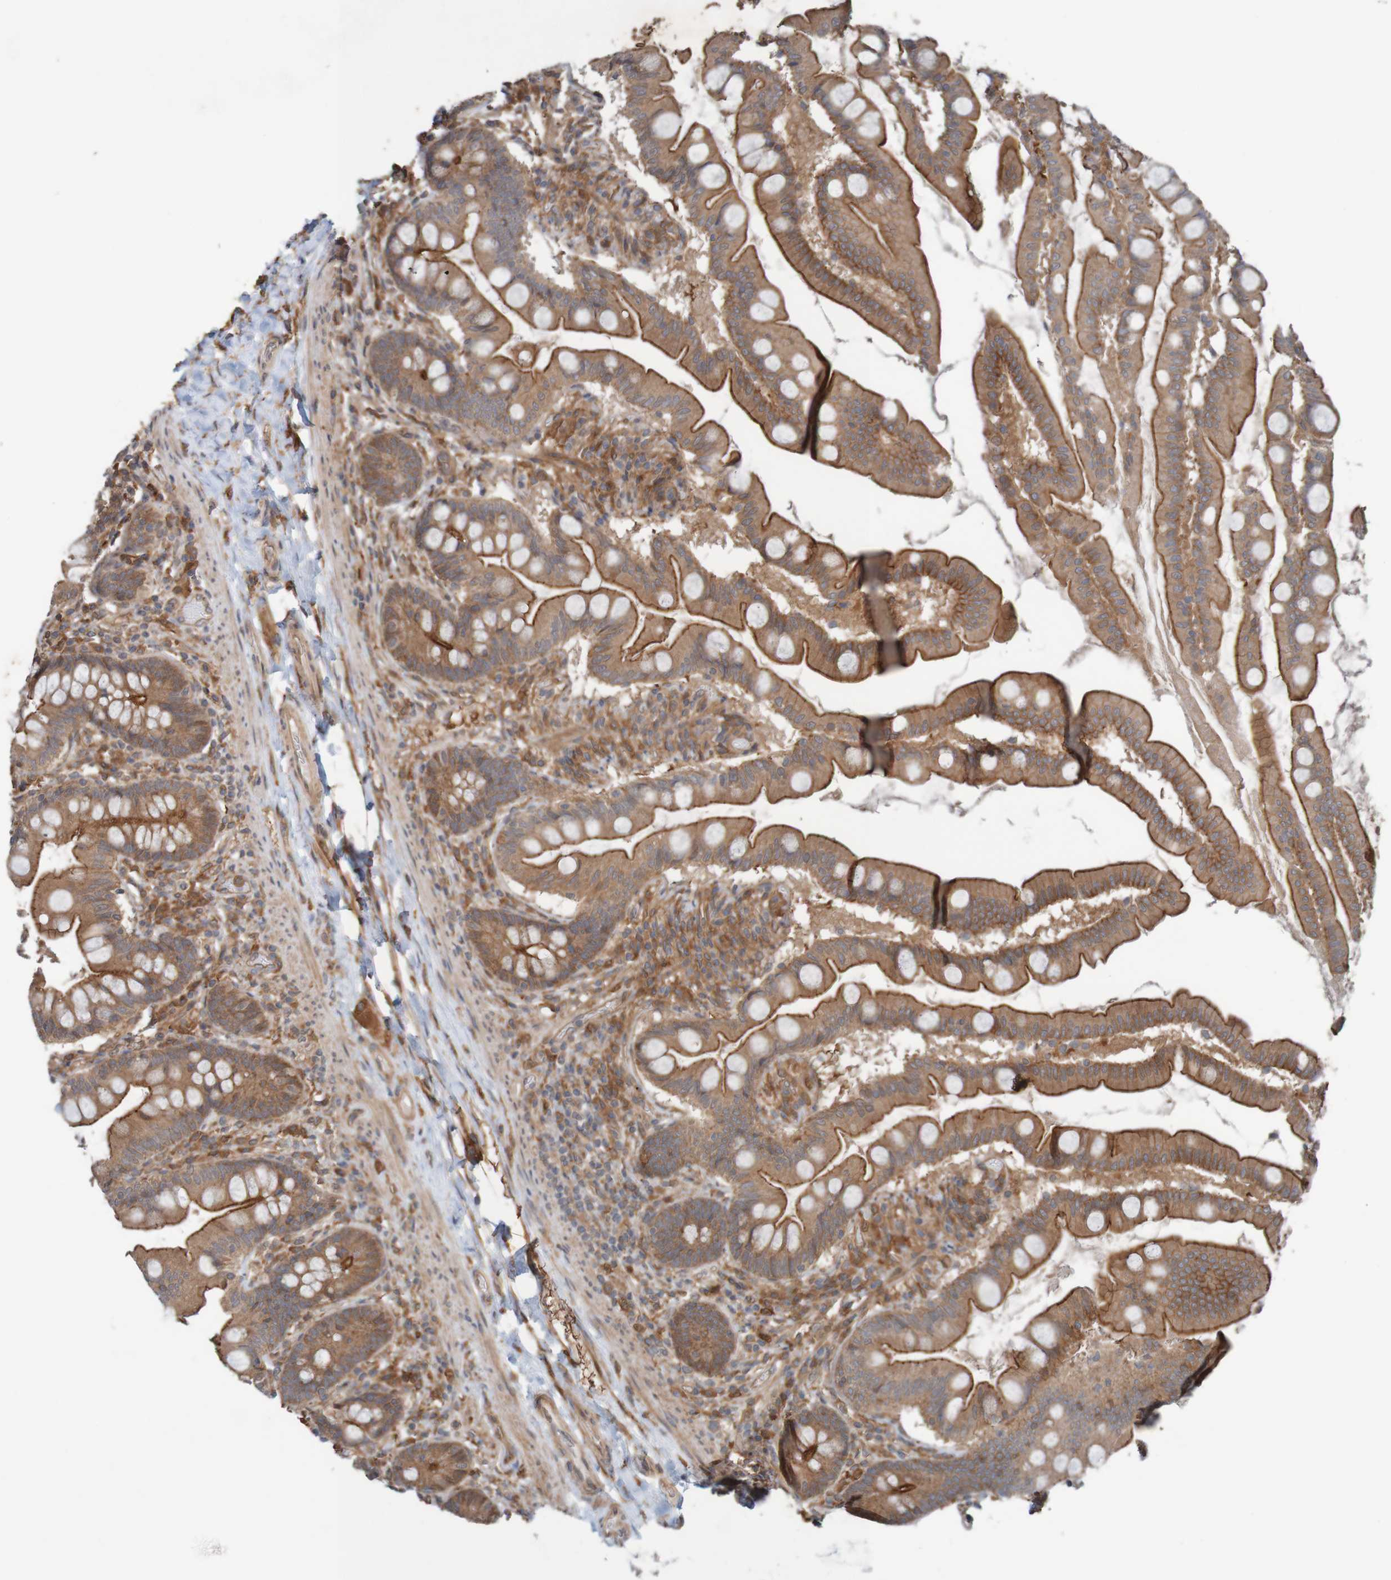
{"staining": {"intensity": "moderate", "quantity": ">75%", "location": "cytoplasmic/membranous"}, "tissue": "small intestine", "cell_type": "Glandular cells", "image_type": "normal", "snomed": [{"axis": "morphology", "description": "Normal tissue, NOS"}, {"axis": "topography", "description": "Small intestine"}], "caption": "A micrograph of human small intestine stained for a protein reveals moderate cytoplasmic/membranous brown staining in glandular cells. Using DAB (3,3'-diaminobenzidine) (brown) and hematoxylin (blue) stains, captured at high magnification using brightfield microscopy.", "gene": "ARHGEF11", "patient": {"sex": "female", "age": 56}}